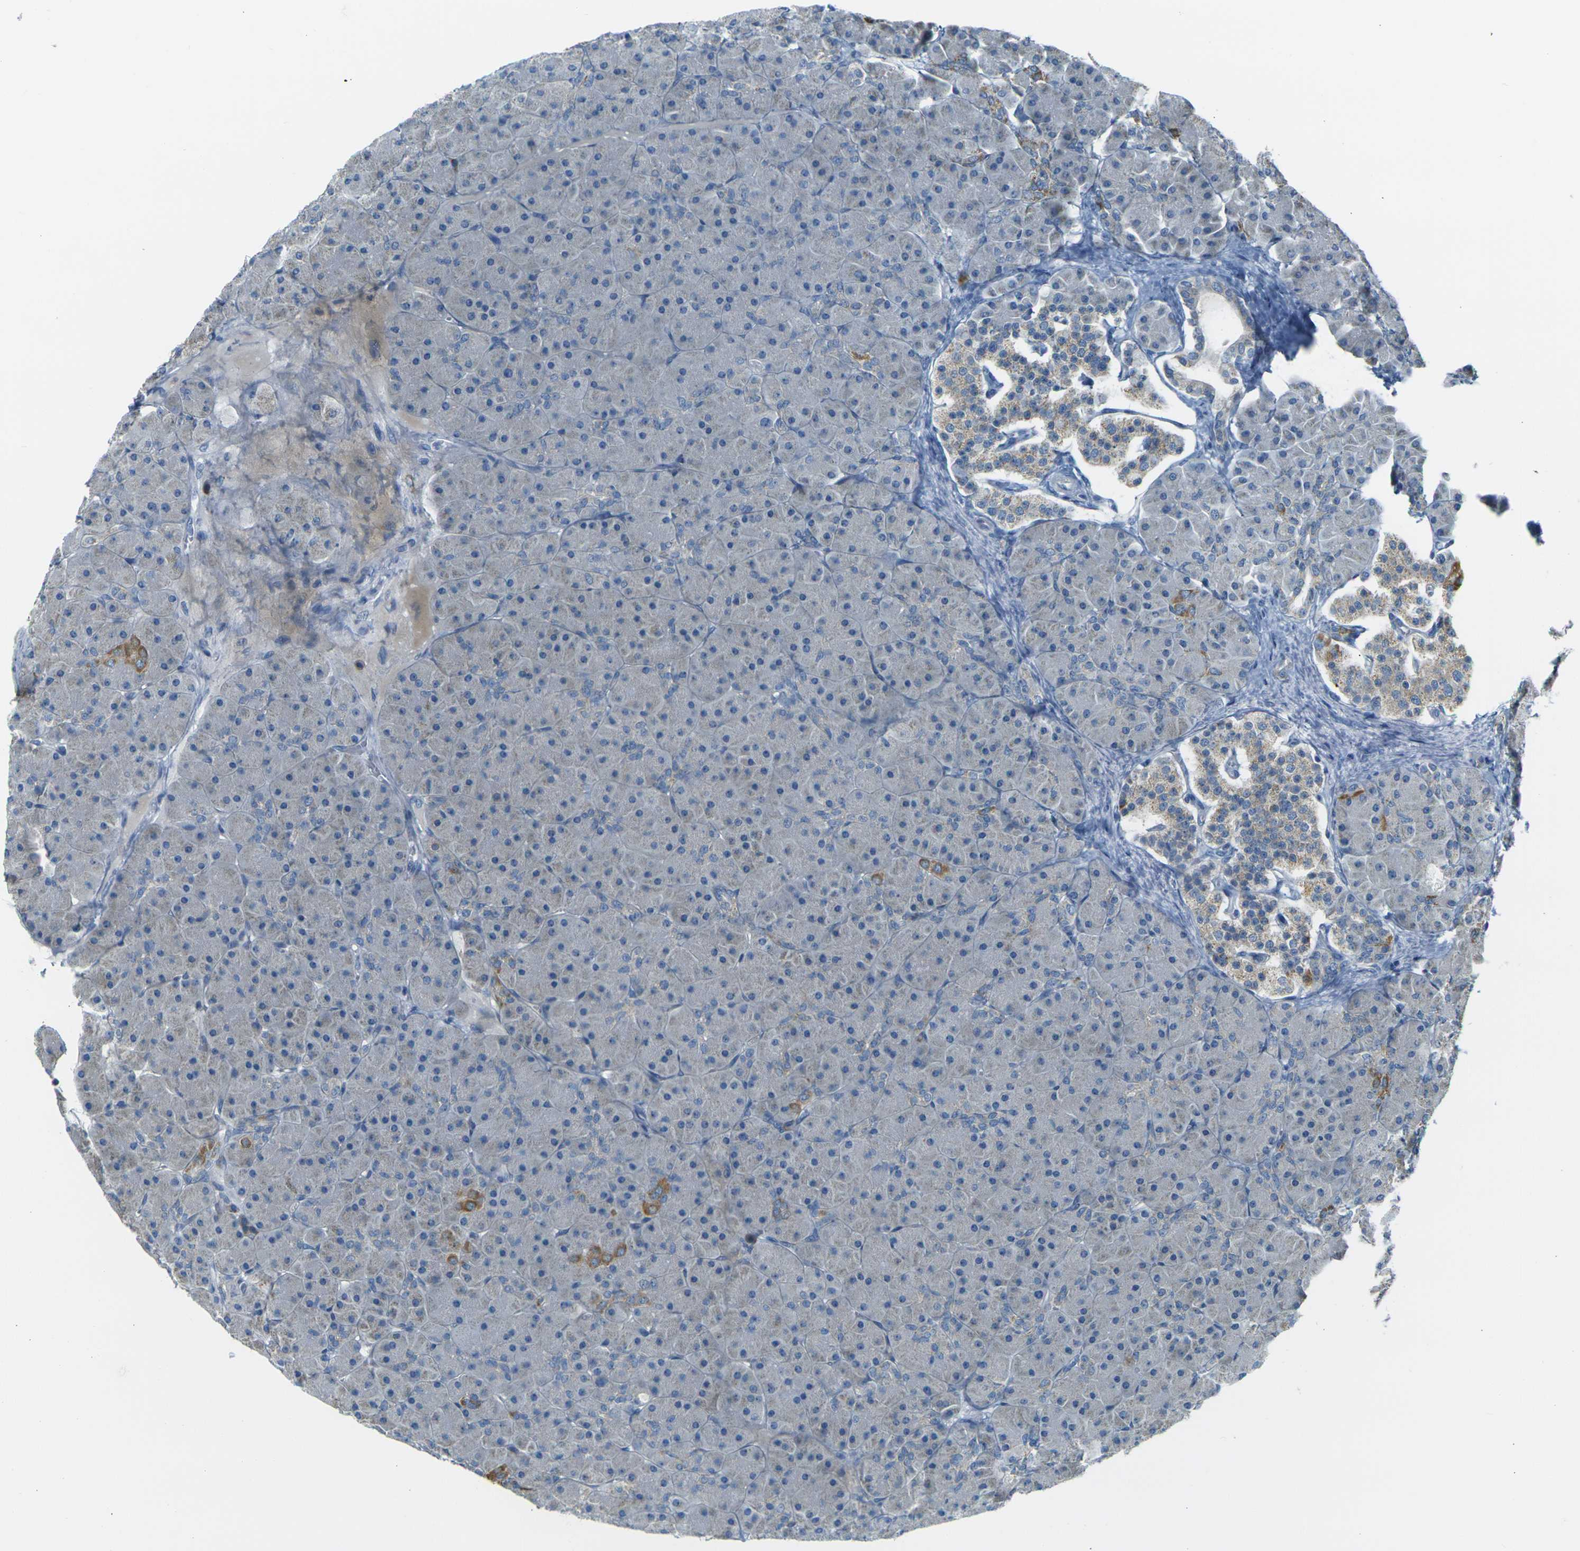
{"staining": {"intensity": "negative", "quantity": "none", "location": "none"}, "tissue": "pancreas", "cell_type": "Exocrine glandular cells", "image_type": "normal", "snomed": [{"axis": "morphology", "description": "Normal tissue, NOS"}, {"axis": "topography", "description": "Pancreas"}], "caption": "Immunohistochemistry (IHC) of normal pancreas reveals no positivity in exocrine glandular cells. Nuclei are stained in blue.", "gene": "PARD6B", "patient": {"sex": "male", "age": 66}}